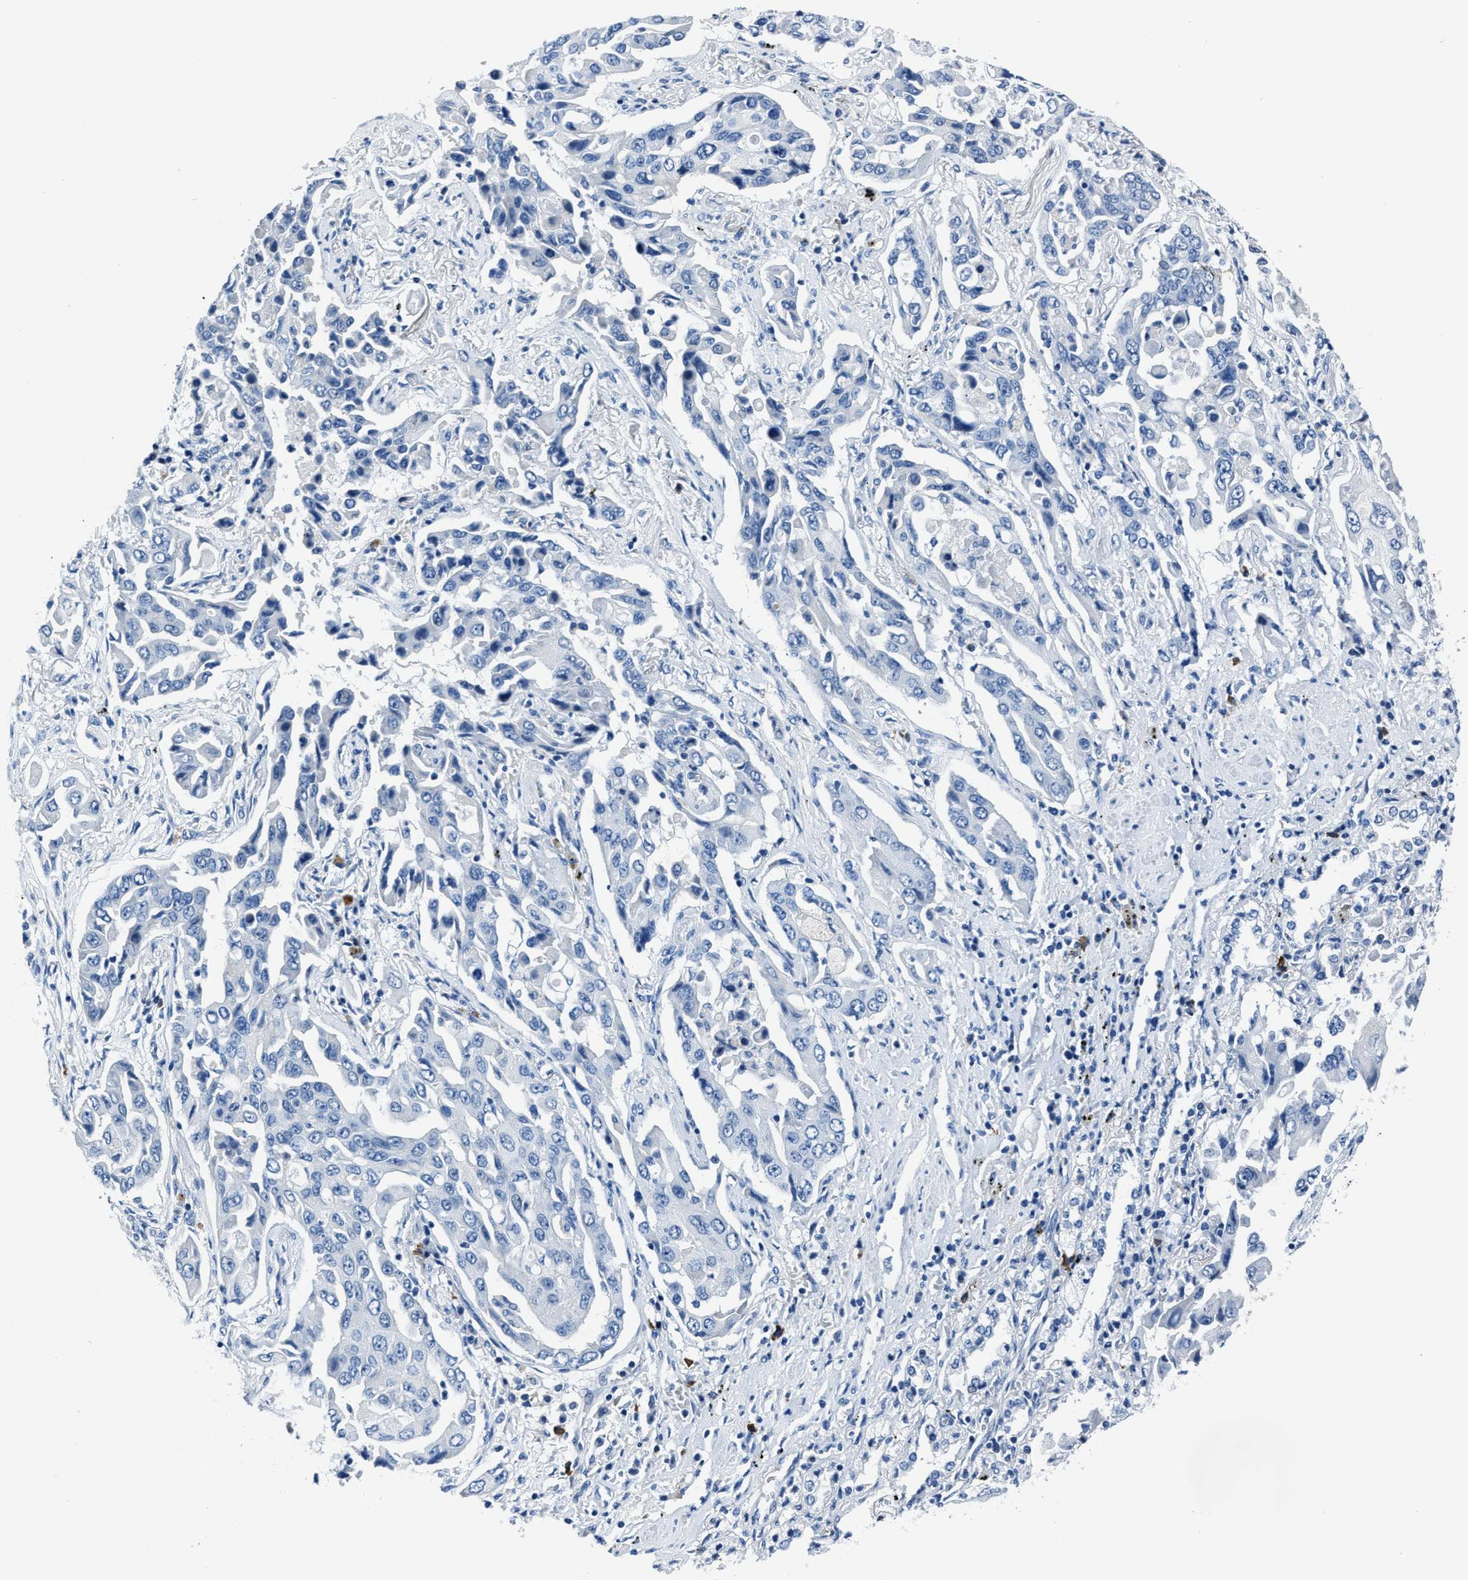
{"staining": {"intensity": "negative", "quantity": "none", "location": "none"}, "tissue": "lung cancer", "cell_type": "Tumor cells", "image_type": "cancer", "snomed": [{"axis": "morphology", "description": "Adenocarcinoma, NOS"}, {"axis": "topography", "description": "Lung"}], "caption": "Protein analysis of adenocarcinoma (lung) shows no significant staining in tumor cells.", "gene": "NACAD", "patient": {"sex": "female", "age": 65}}